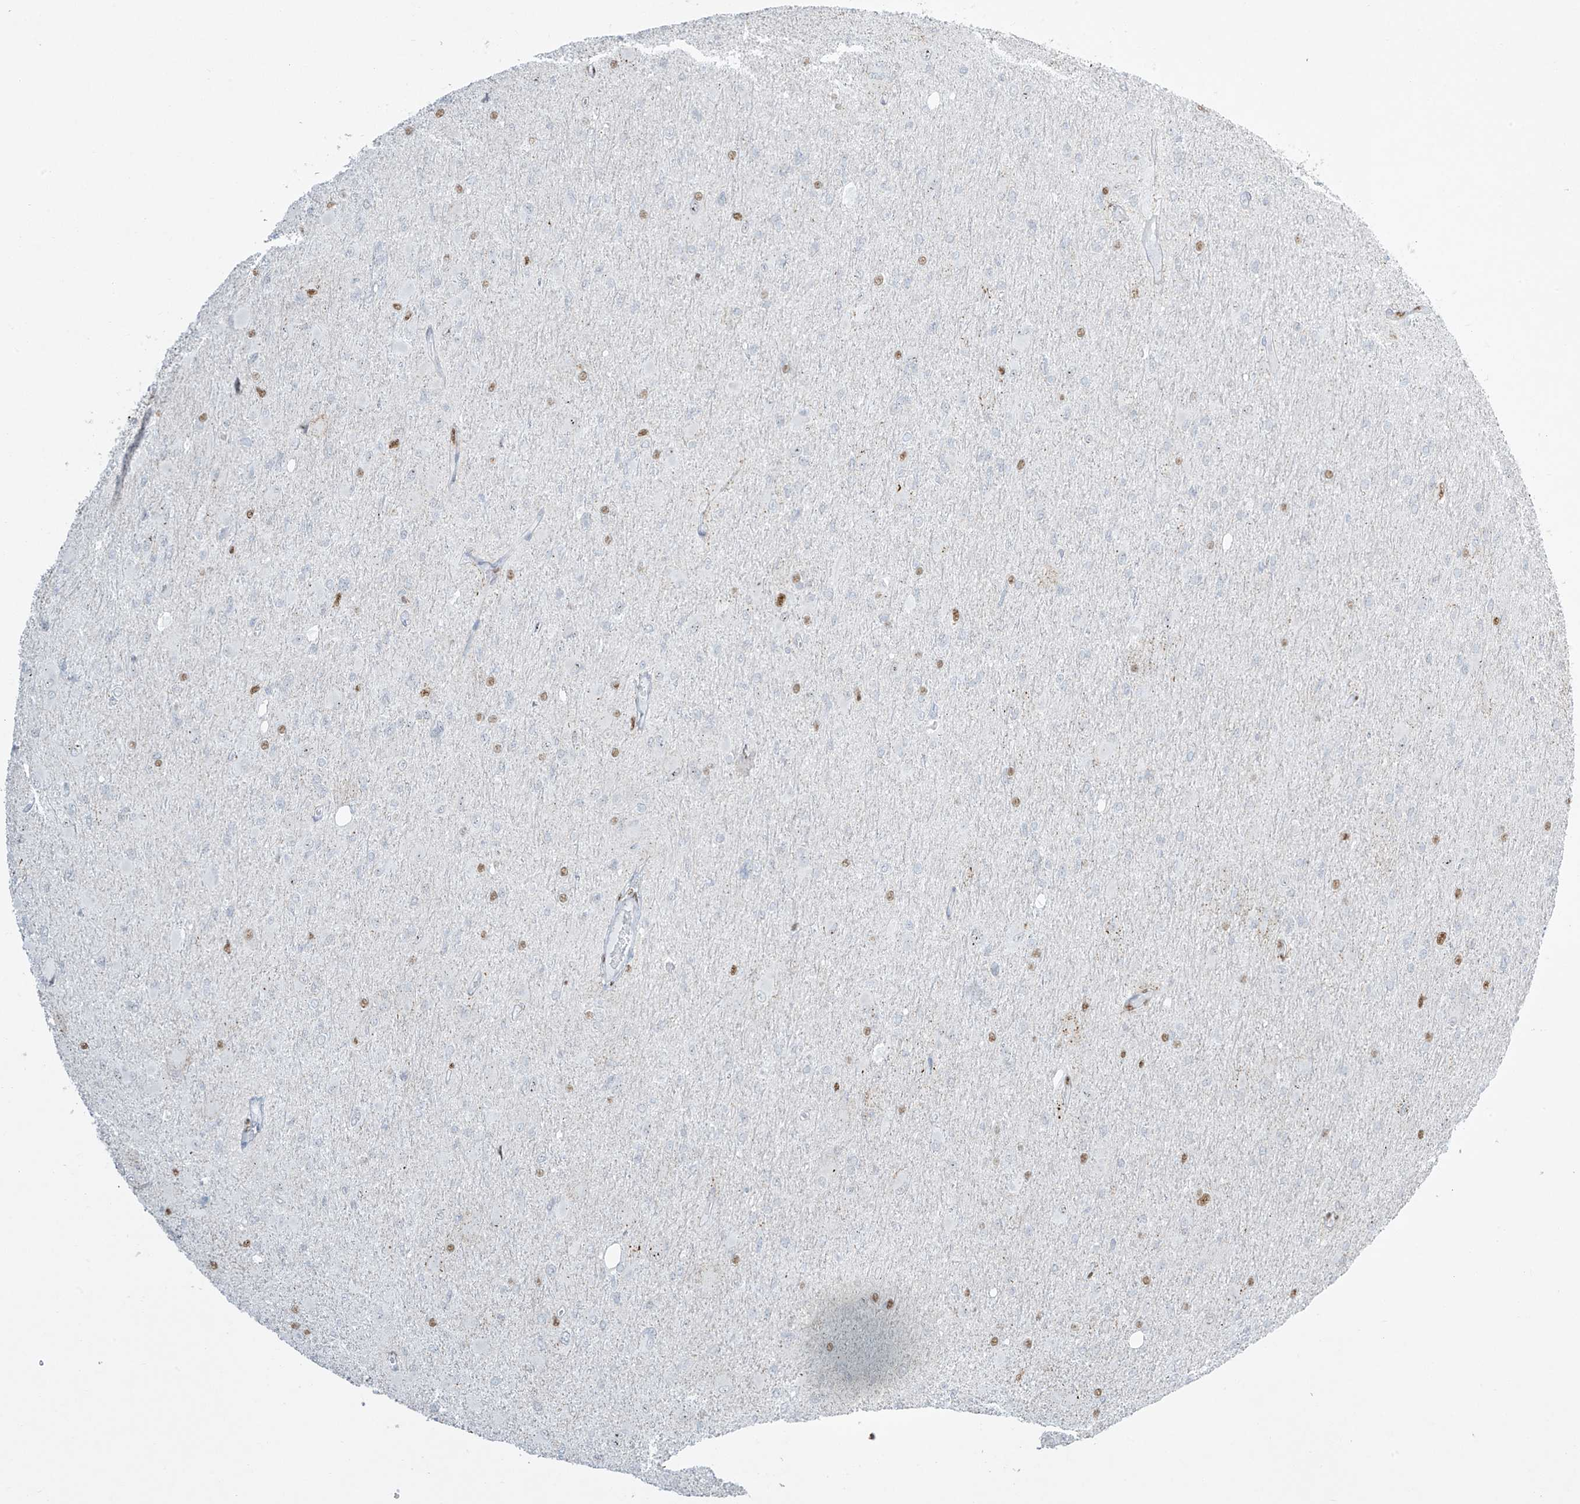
{"staining": {"intensity": "negative", "quantity": "none", "location": "none"}, "tissue": "glioma", "cell_type": "Tumor cells", "image_type": "cancer", "snomed": [{"axis": "morphology", "description": "Glioma, malignant, High grade"}, {"axis": "topography", "description": "Cerebral cortex"}], "caption": "This histopathology image is of malignant high-grade glioma stained with IHC to label a protein in brown with the nuclei are counter-stained blue. There is no staining in tumor cells.", "gene": "MS4A6A", "patient": {"sex": "female", "age": 36}}